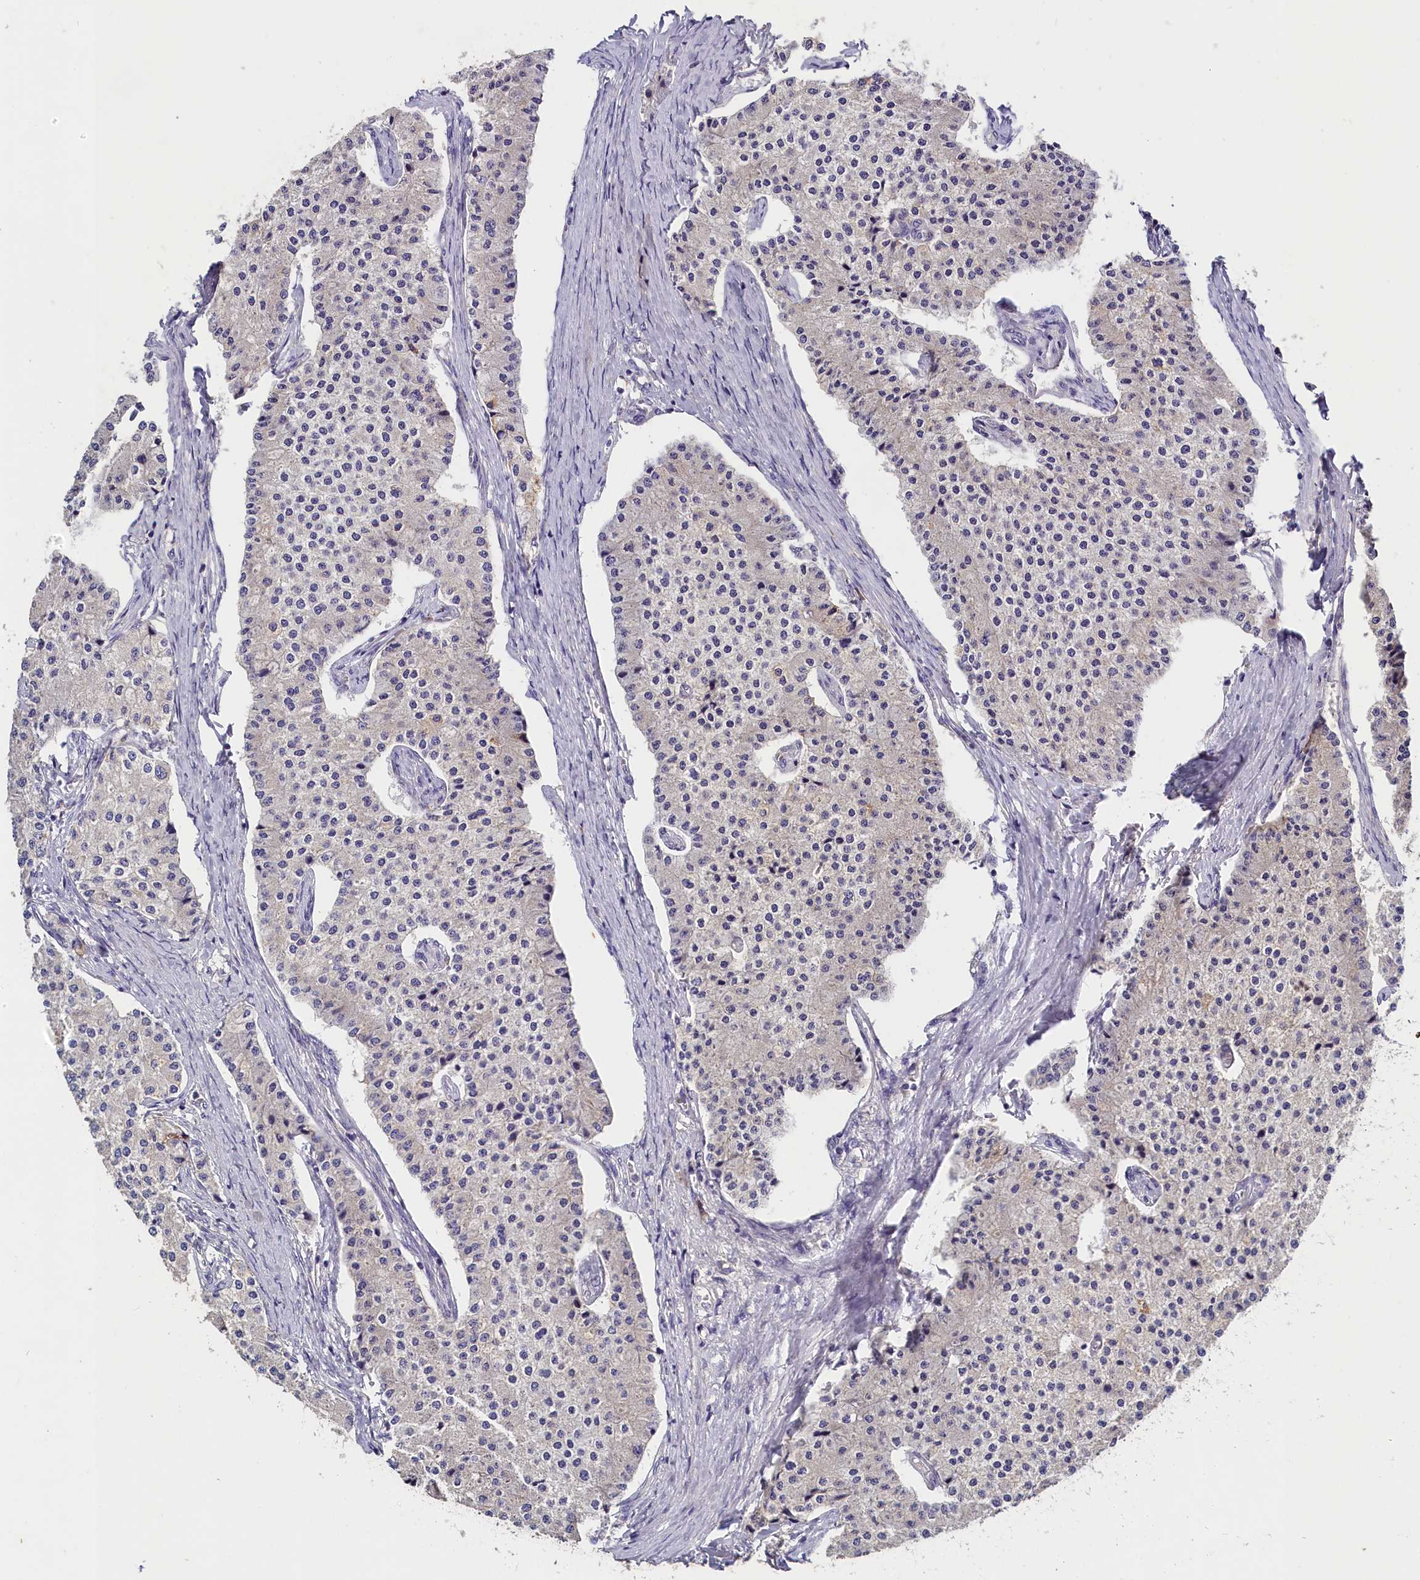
{"staining": {"intensity": "negative", "quantity": "none", "location": "none"}, "tissue": "carcinoid", "cell_type": "Tumor cells", "image_type": "cancer", "snomed": [{"axis": "morphology", "description": "Carcinoid, malignant, NOS"}, {"axis": "topography", "description": "Colon"}], "caption": "Malignant carcinoid stained for a protein using immunohistochemistry demonstrates no expression tumor cells.", "gene": "ST7L", "patient": {"sex": "female", "age": 52}}